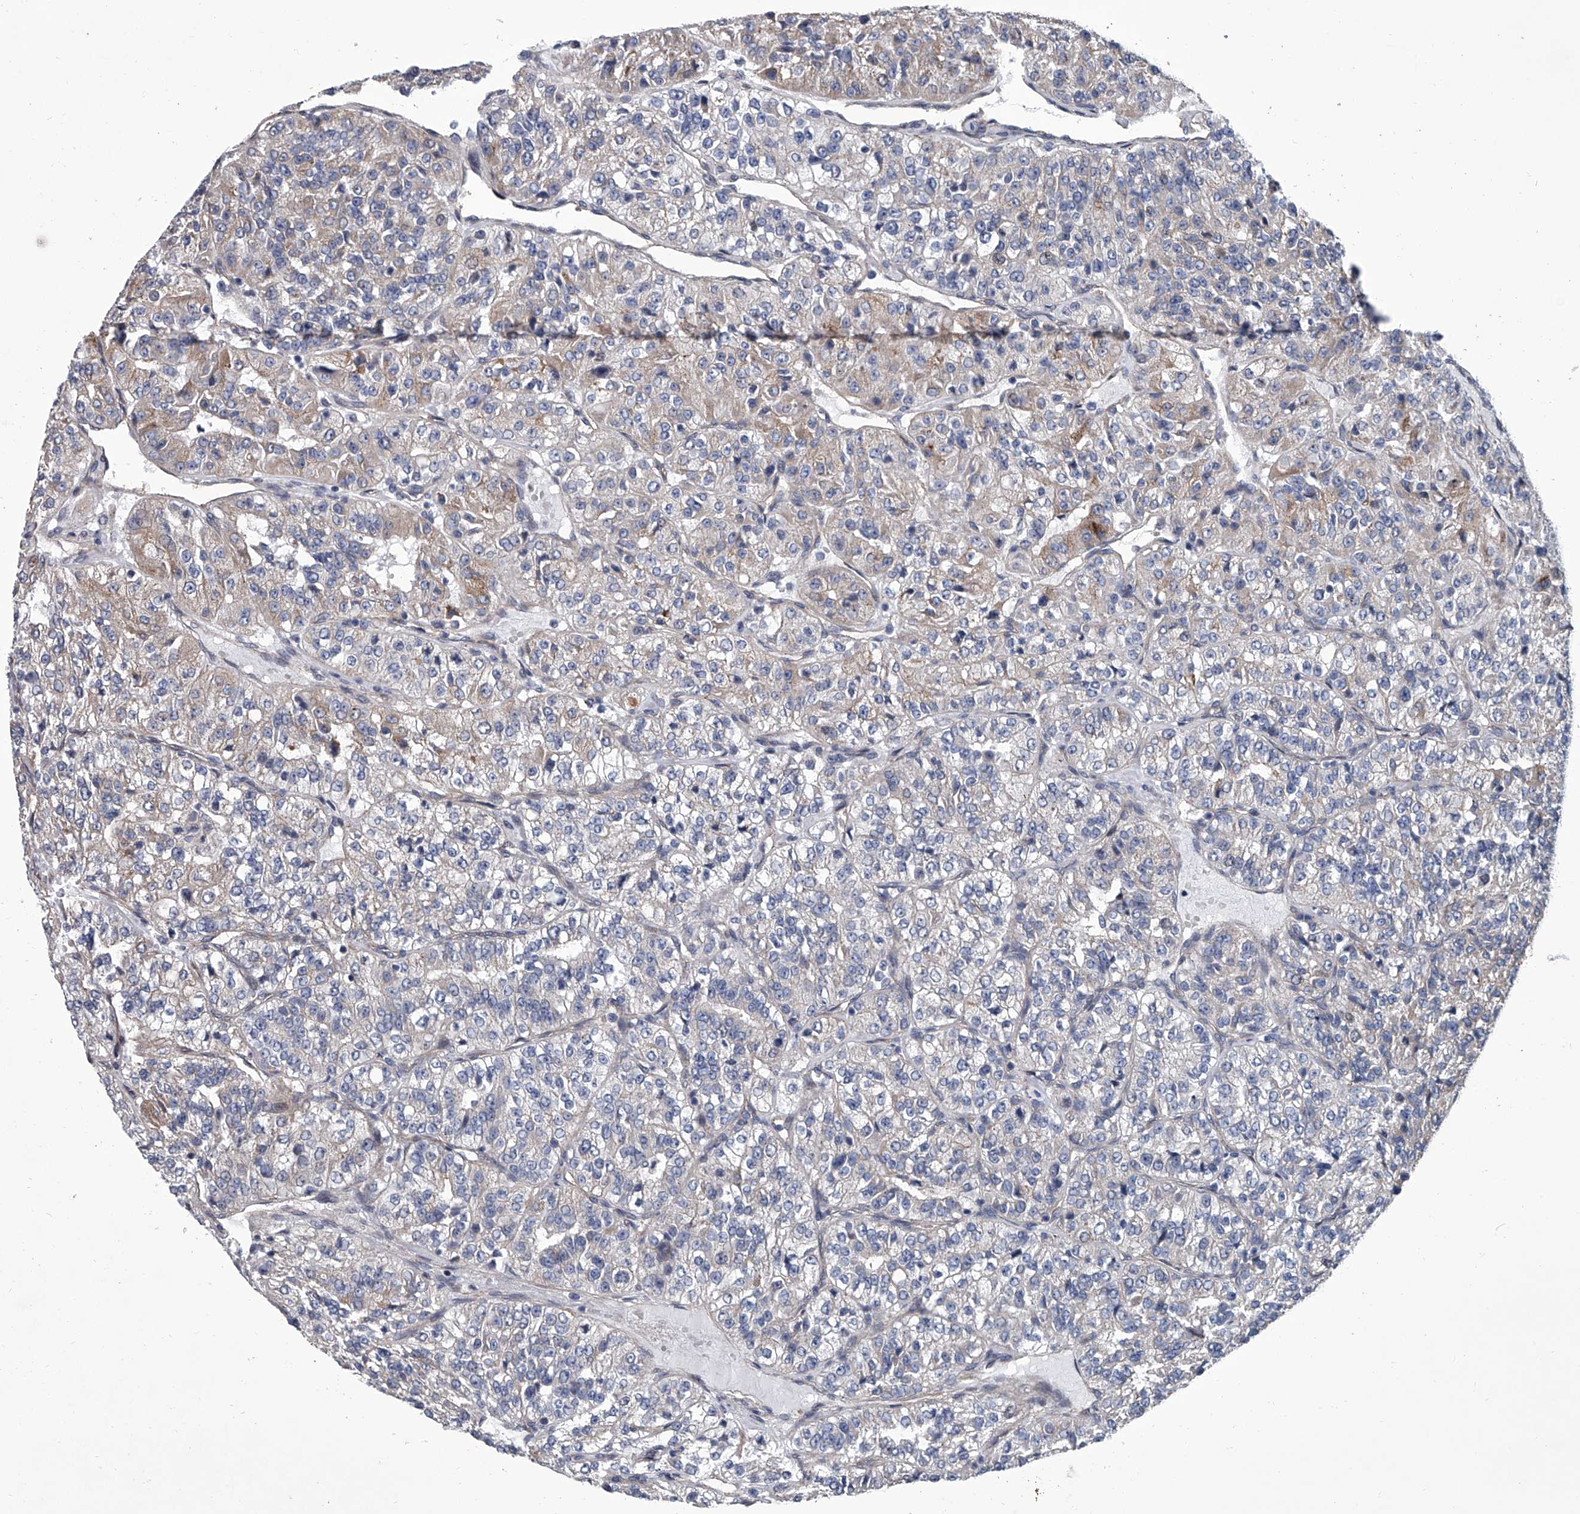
{"staining": {"intensity": "weak", "quantity": "25%-75%", "location": "cytoplasmic/membranous"}, "tissue": "renal cancer", "cell_type": "Tumor cells", "image_type": "cancer", "snomed": [{"axis": "morphology", "description": "Adenocarcinoma, NOS"}, {"axis": "topography", "description": "Kidney"}], "caption": "Renal adenocarcinoma tissue demonstrates weak cytoplasmic/membranous positivity in about 25%-75% of tumor cells", "gene": "ABCG1", "patient": {"sex": "female", "age": 63}}